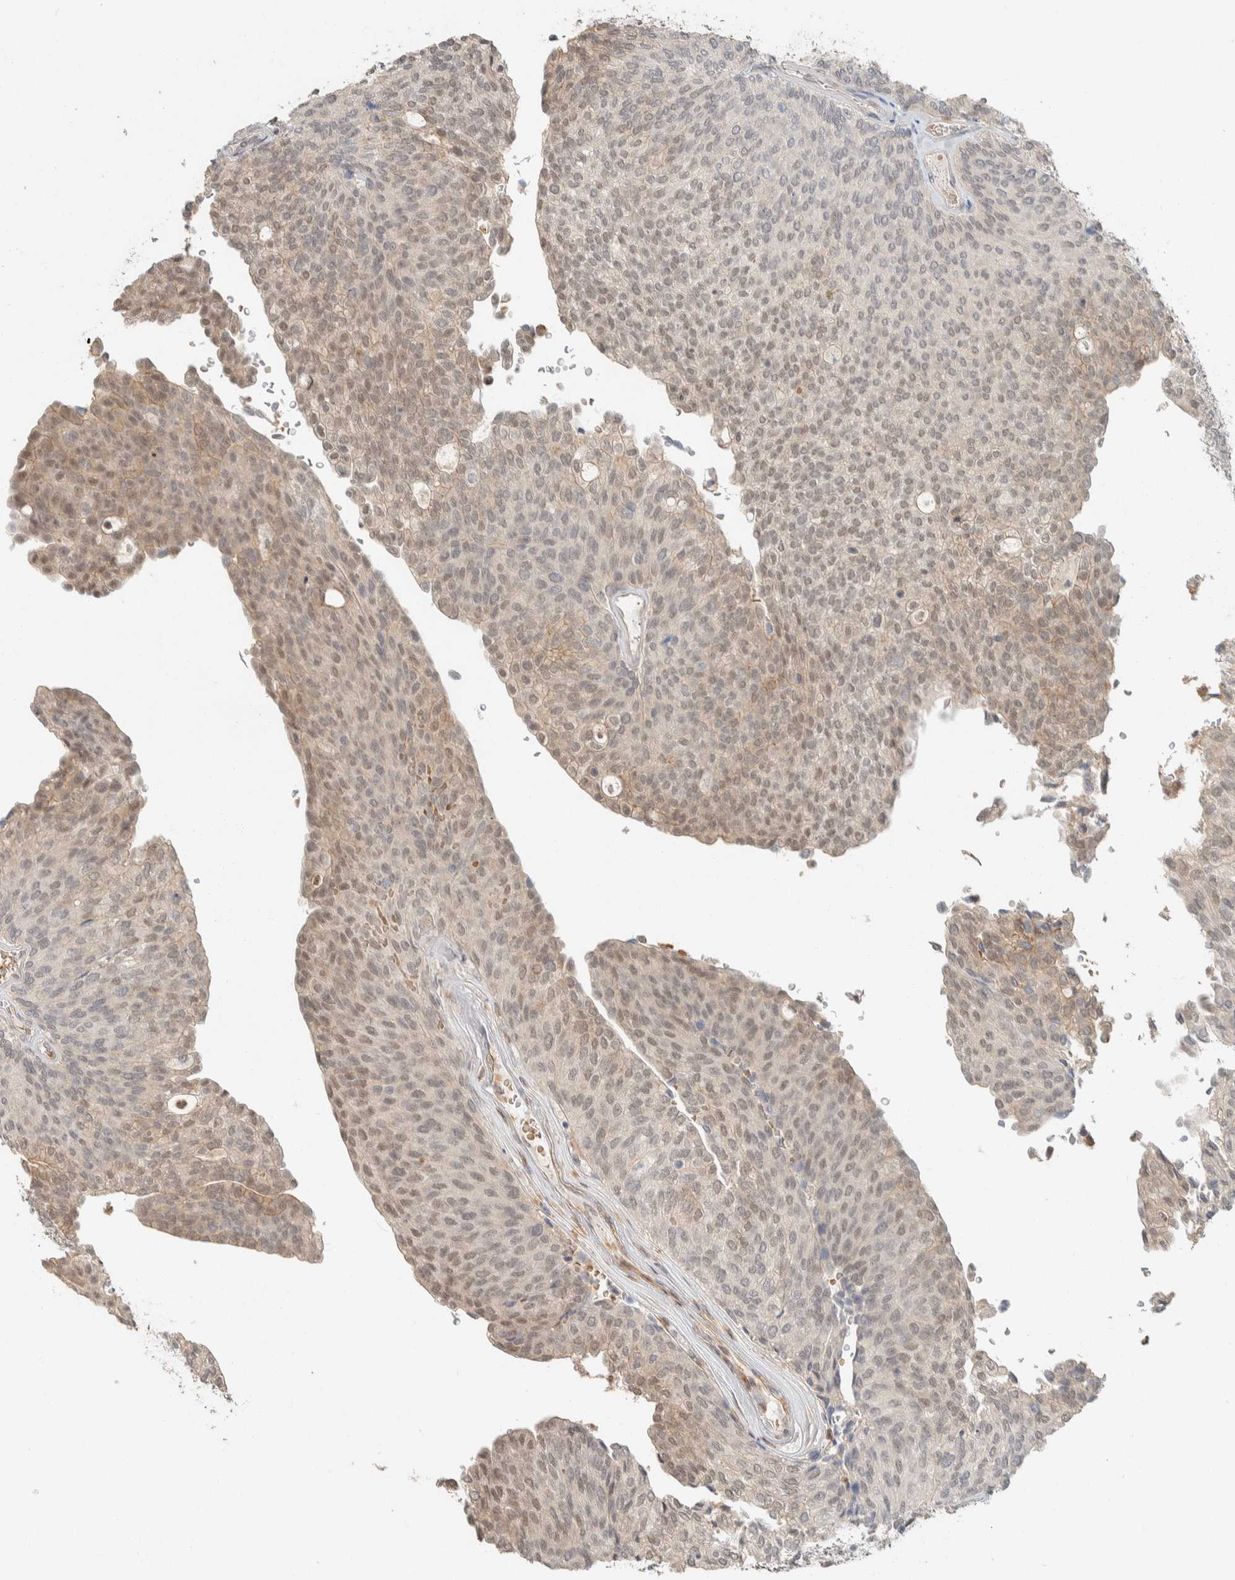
{"staining": {"intensity": "weak", "quantity": "25%-75%", "location": "cytoplasmic/membranous,nuclear"}, "tissue": "urothelial cancer", "cell_type": "Tumor cells", "image_type": "cancer", "snomed": [{"axis": "morphology", "description": "Urothelial carcinoma, Low grade"}, {"axis": "topography", "description": "Urinary bladder"}], "caption": "The histopathology image exhibits staining of urothelial carcinoma (low-grade), revealing weak cytoplasmic/membranous and nuclear protein positivity (brown color) within tumor cells.", "gene": "ZBTB2", "patient": {"sex": "female", "age": 79}}